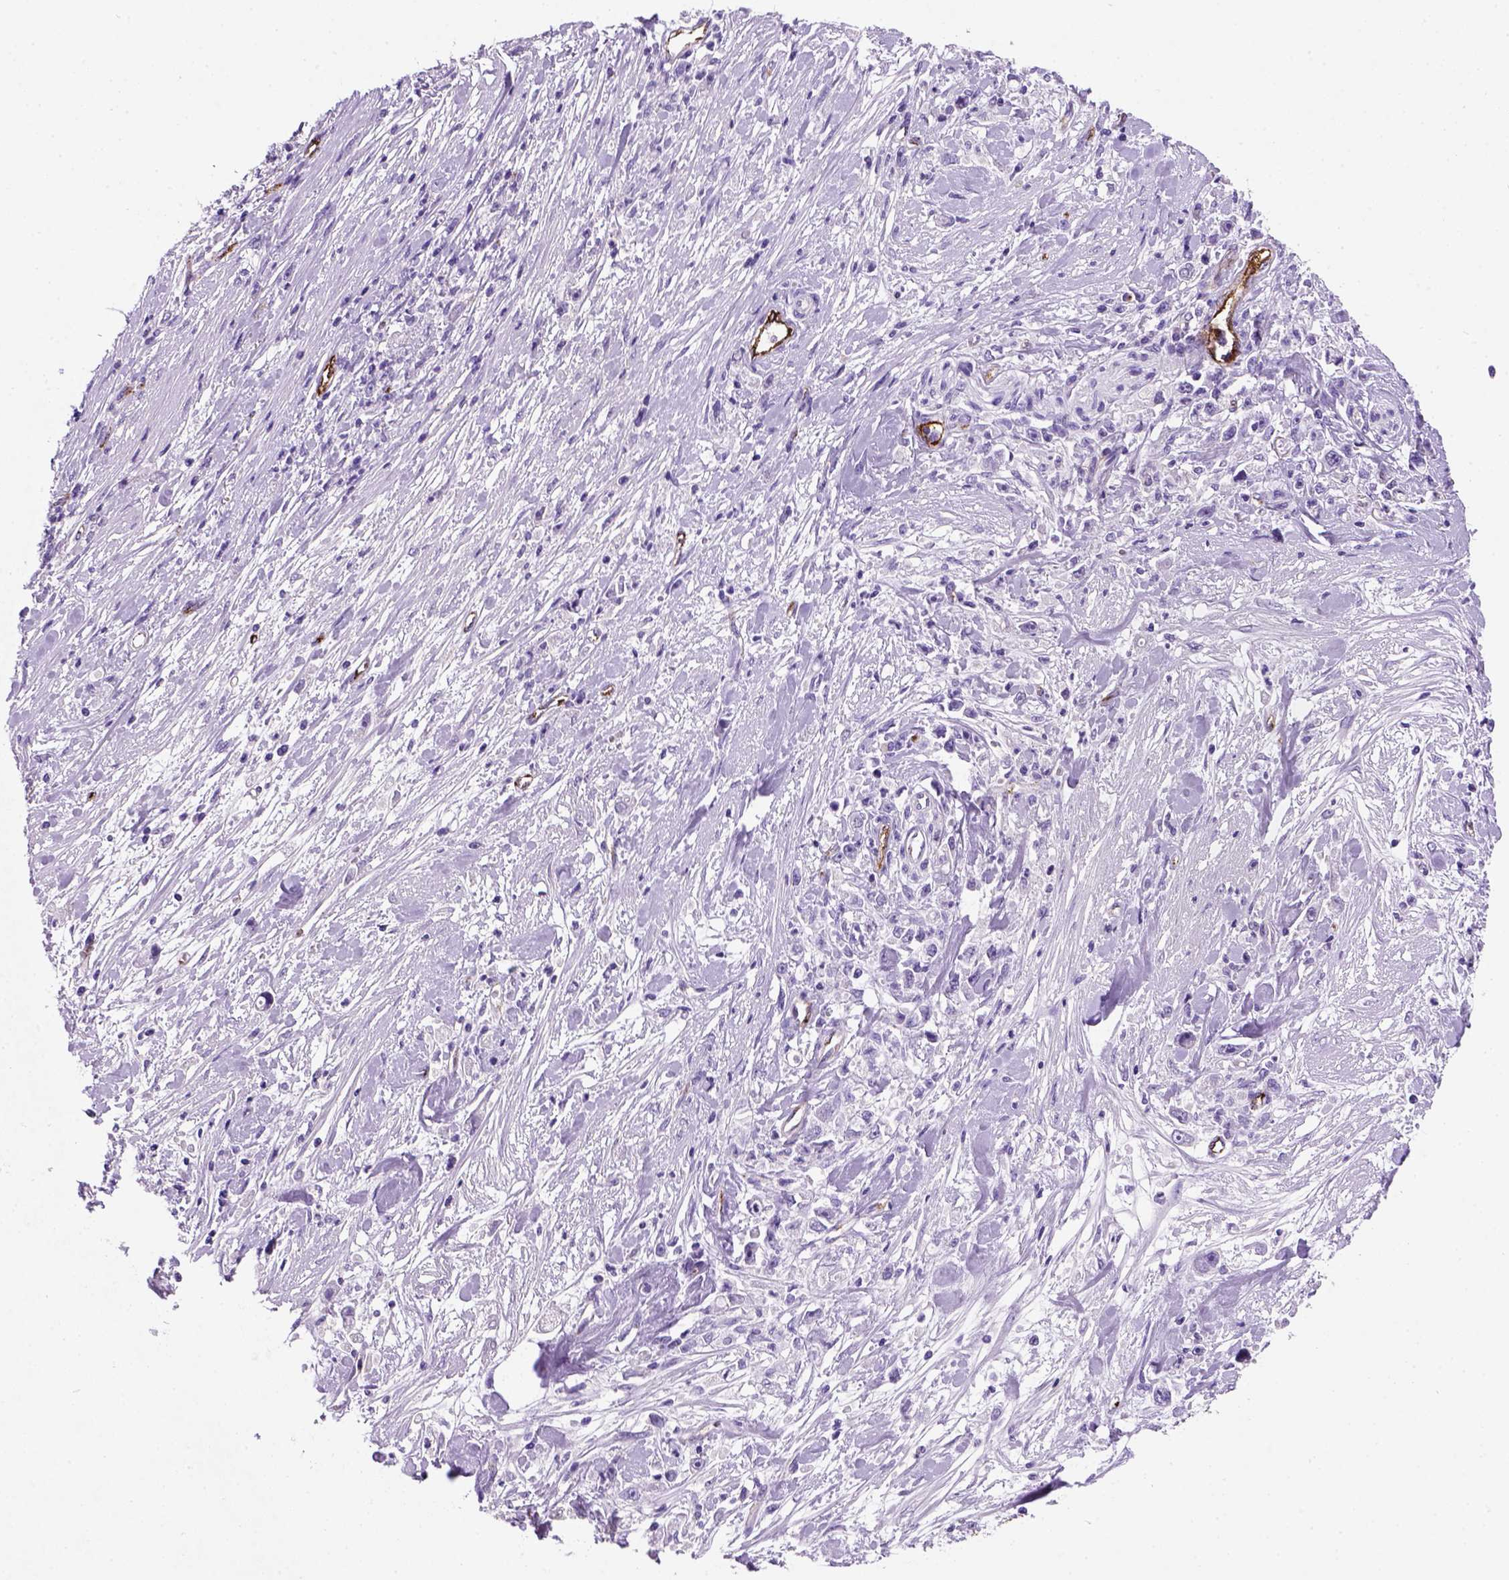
{"staining": {"intensity": "negative", "quantity": "none", "location": "none"}, "tissue": "stomach cancer", "cell_type": "Tumor cells", "image_type": "cancer", "snomed": [{"axis": "morphology", "description": "Adenocarcinoma, NOS"}, {"axis": "topography", "description": "Stomach"}], "caption": "Stomach adenocarcinoma was stained to show a protein in brown. There is no significant staining in tumor cells. (Stains: DAB IHC with hematoxylin counter stain, Microscopy: brightfield microscopy at high magnification).", "gene": "VWF", "patient": {"sex": "female", "age": 59}}